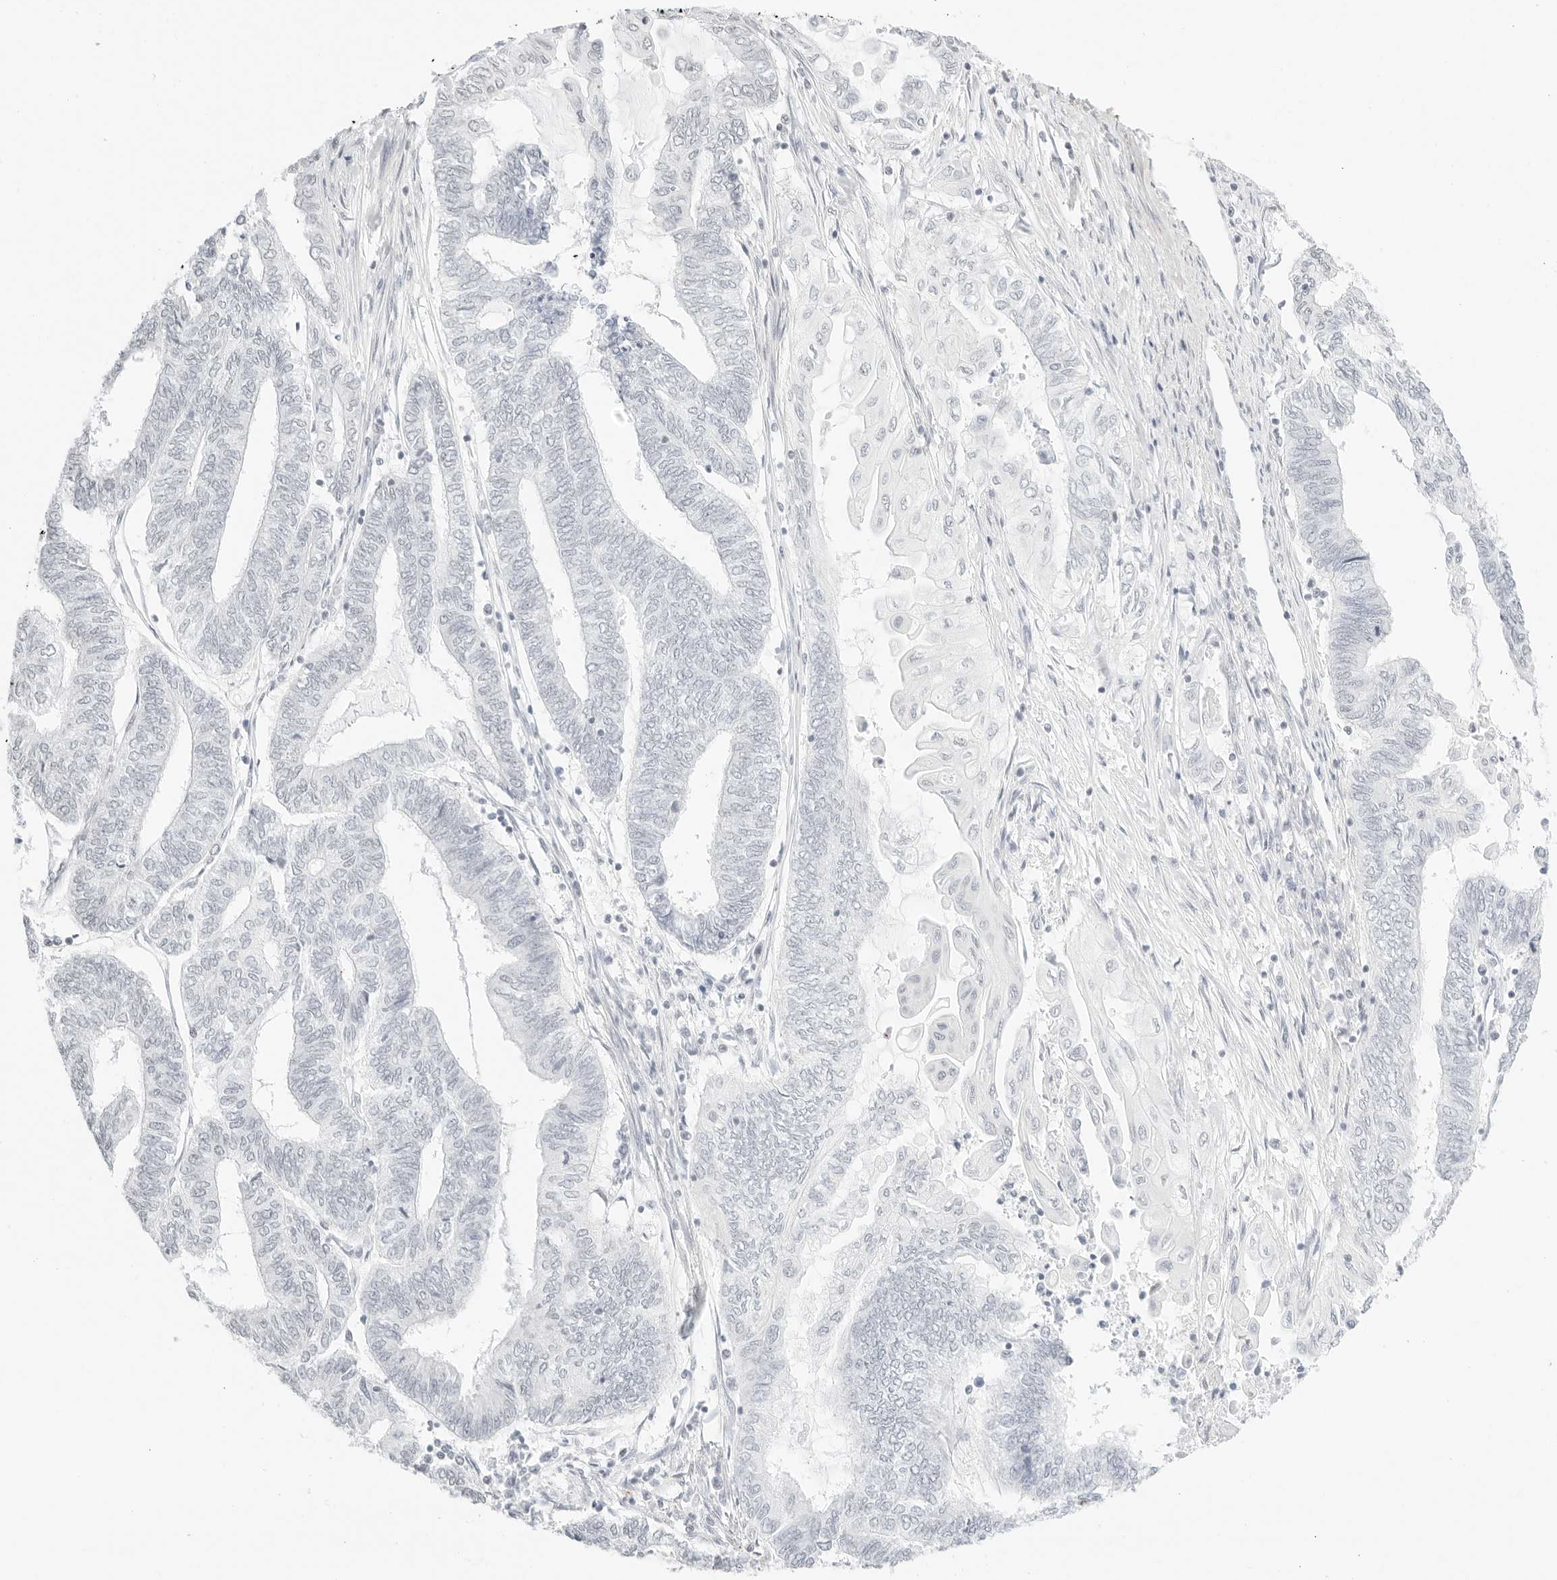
{"staining": {"intensity": "negative", "quantity": "none", "location": "none"}, "tissue": "endometrial cancer", "cell_type": "Tumor cells", "image_type": "cancer", "snomed": [{"axis": "morphology", "description": "Adenocarcinoma, NOS"}, {"axis": "topography", "description": "Uterus"}, {"axis": "topography", "description": "Endometrium"}], "caption": "Immunohistochemistry (IHC) image of human endometrial adenocarcinoma stained for a protein (brown), which shows no expression in tumor cells.", "gene": "FBLN5", "patient": {"sex": "female", "age": 70}}